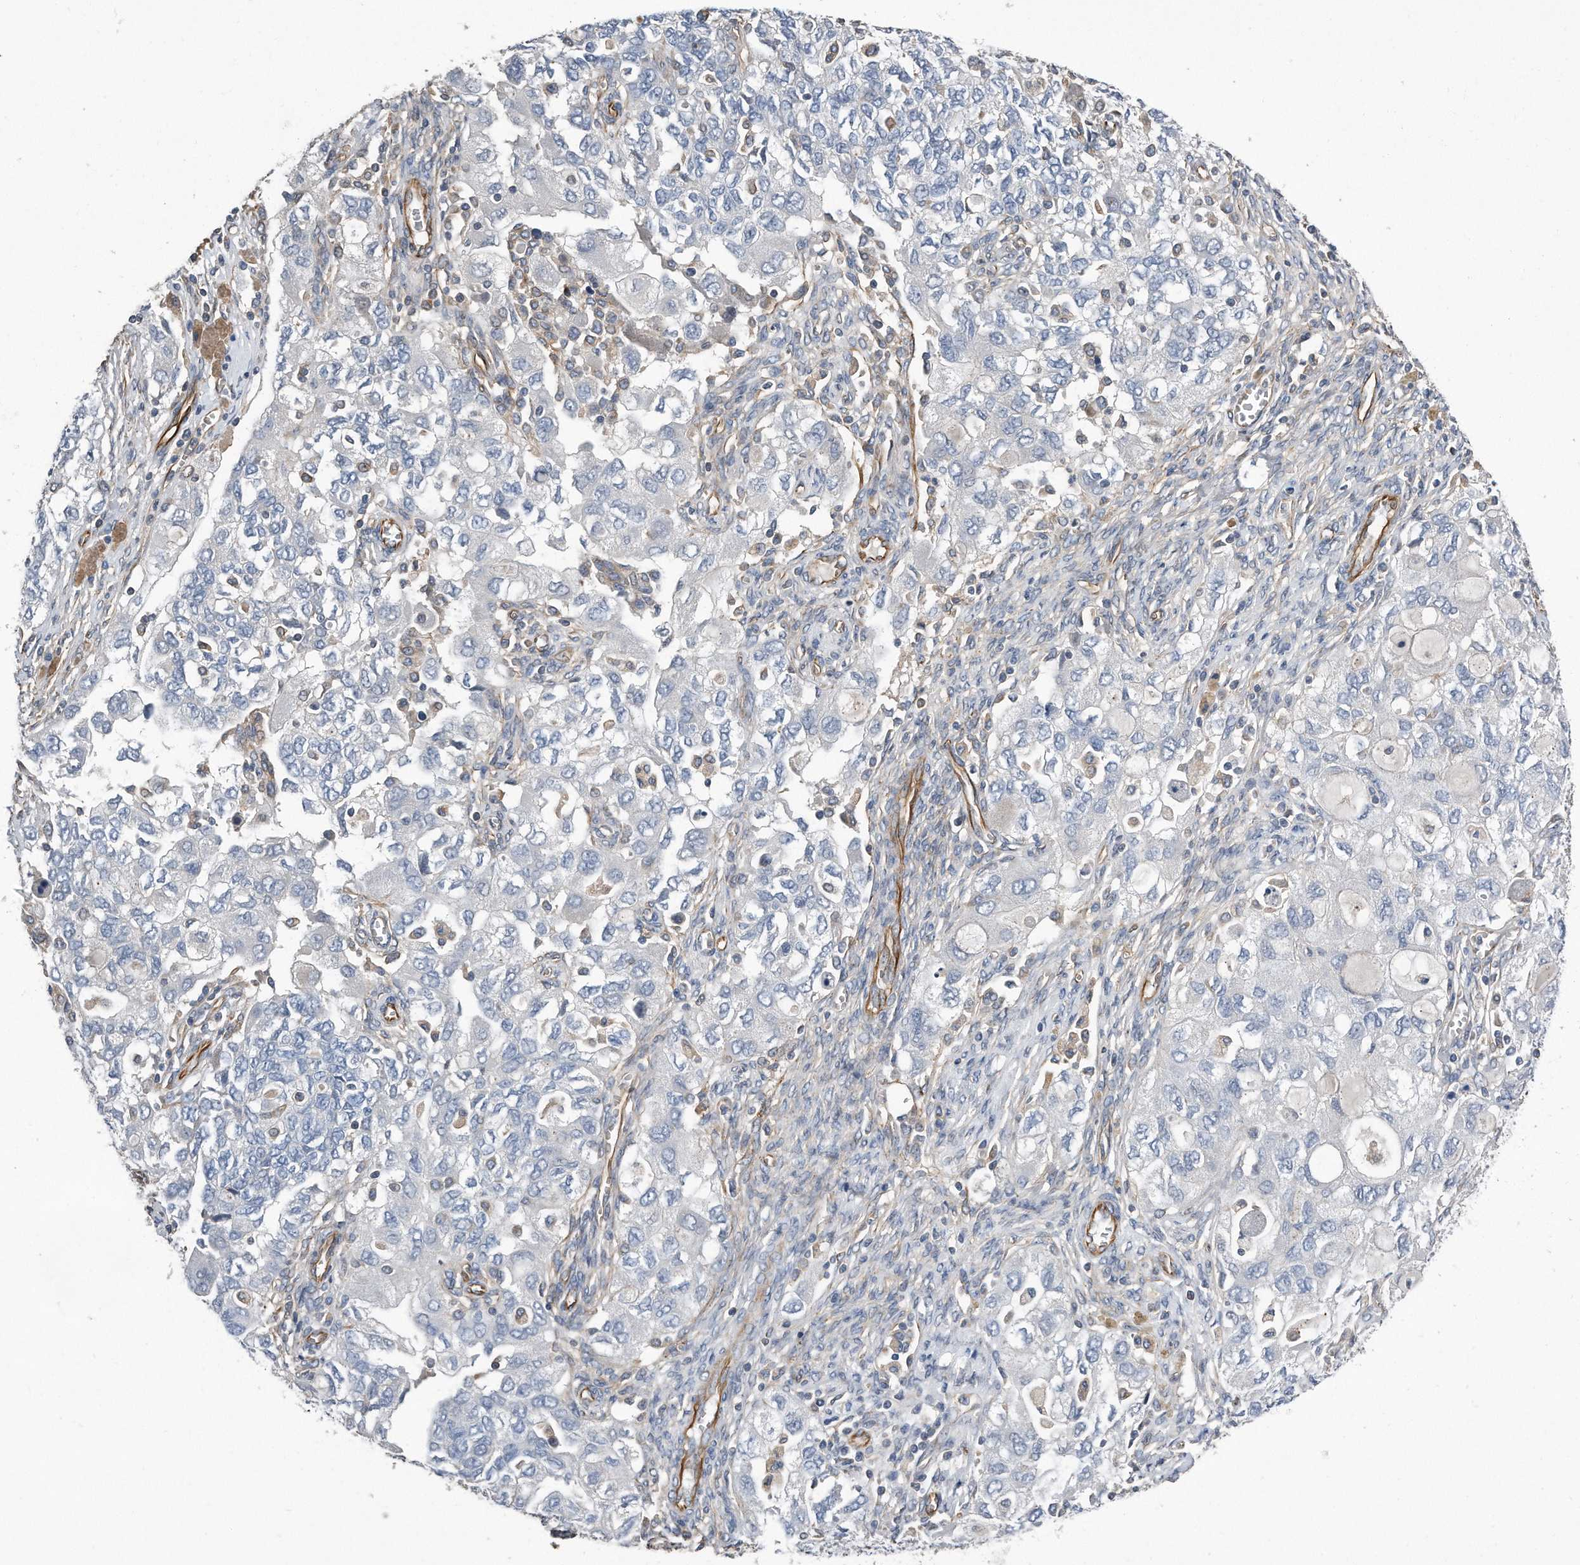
{"staining": {"intensity": "negative", "quantity": "none", "location": "none"}, "tissue": "ovarian cancer", "cell_type": "Tumor cells", "image_type": "cancer", "snomed": [{"axis": "morphology", "description": "Carcinoma, NOS"}, {"axis": "morphology", "description": "Cystadenocarcinoma, serous, NOS"}, {"axis": "topography", "description": "Ovary"}], "caption": "A photomicrograph of human ovarian carcinoma is negative for staining in tumor cells.", "gene": "GPC1", "patient": {"sex": "female", "age": 69}}